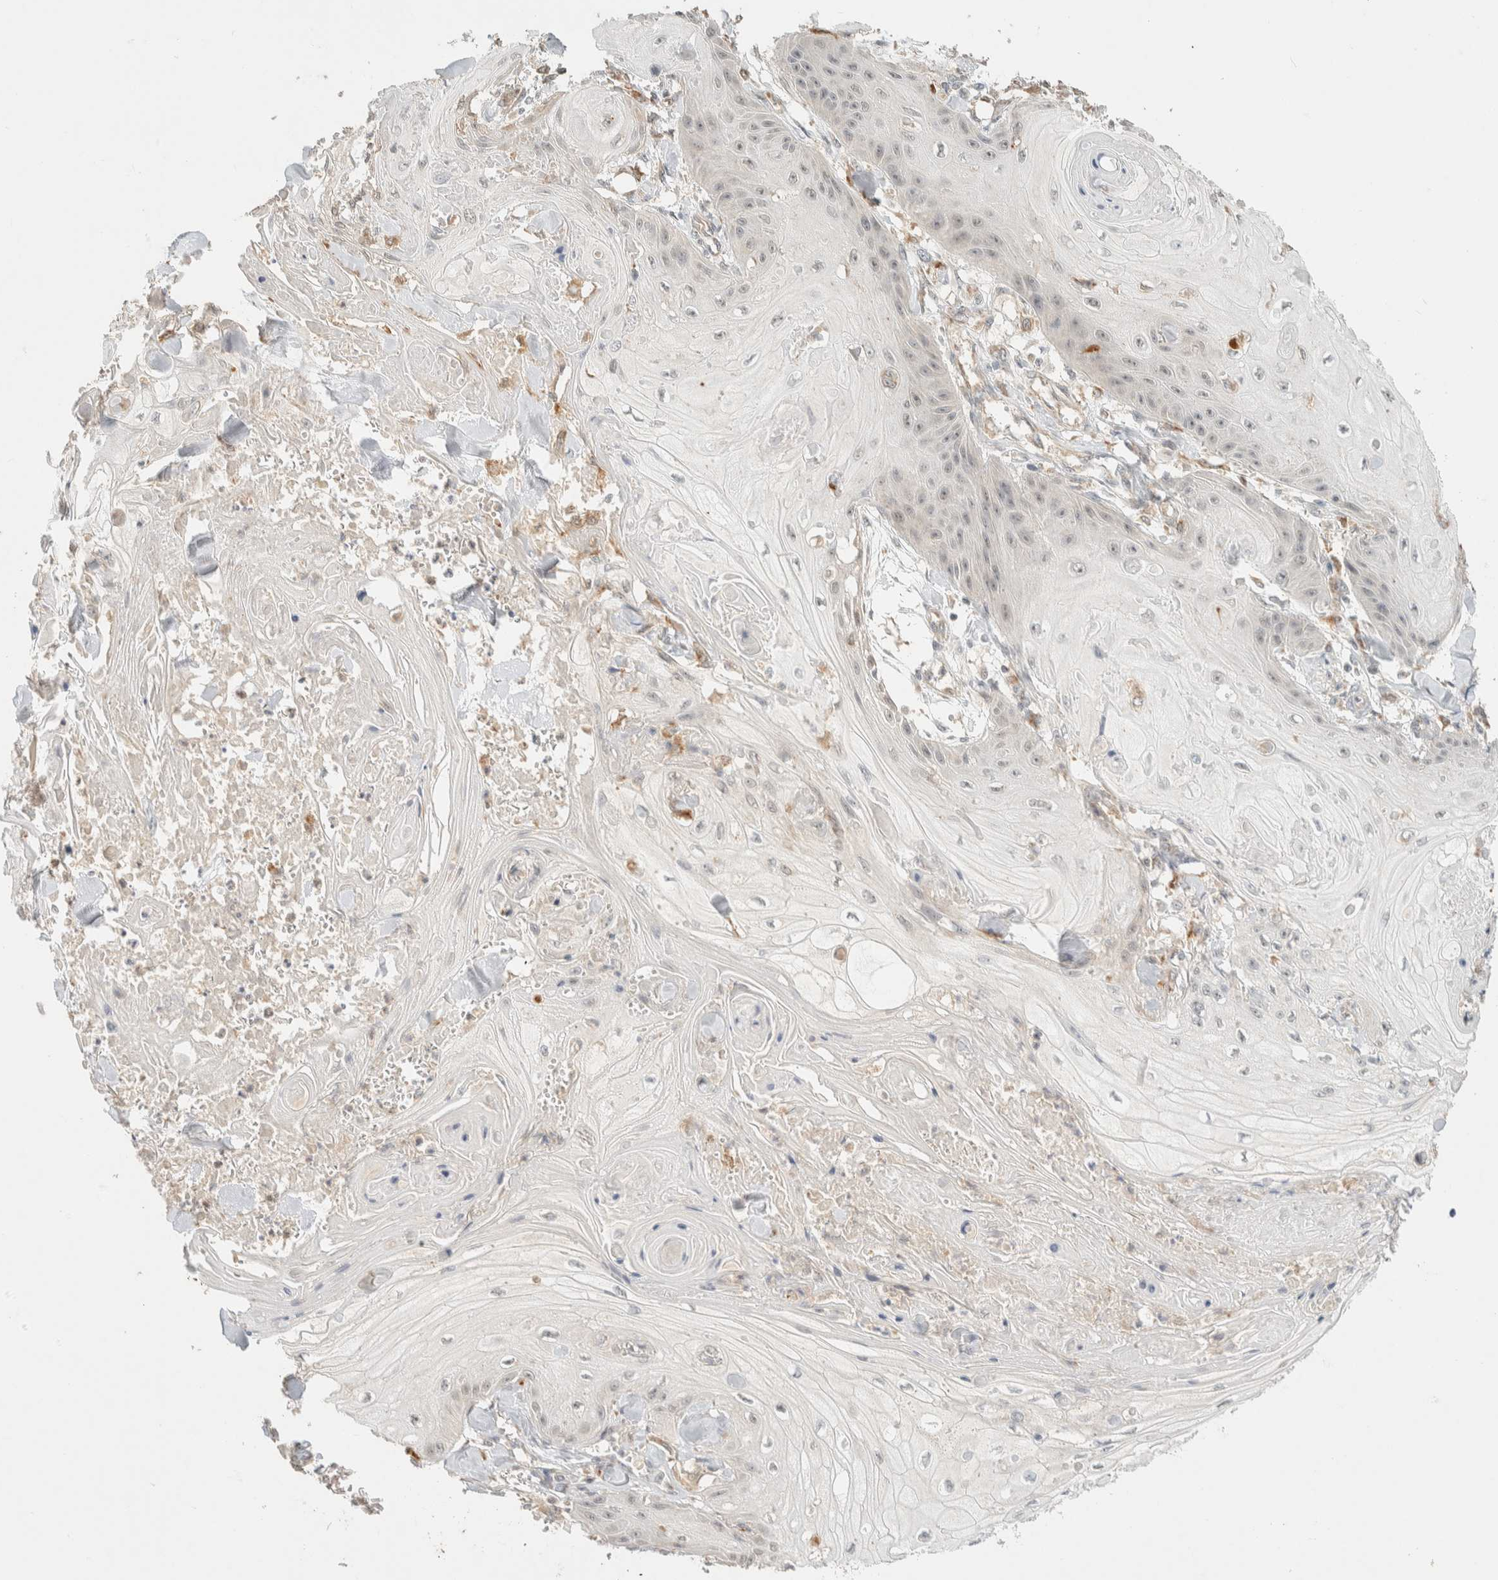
{"staining": {"intensity": "negative", "quantity": "none", "location": "none"}, "tissue": "skin cancer", "cell_type": "Tumor cells", "image_type": "cancer", "snomed": [{"axis": "morphology", "description": "Squamous cell carcinoma, NOS"}, {"axis": "topography", "description": "Skin"}], "caption": "A histopathology image of human skin cancer is negative for staining in tumor cells. Brightfield microscopy of immunohistochemistry stained with DAB (brown) and hematoxylin (blue), captured at high magnification.", "gene": "ITPA", "patient": {"sex": "male", "age": 74}}